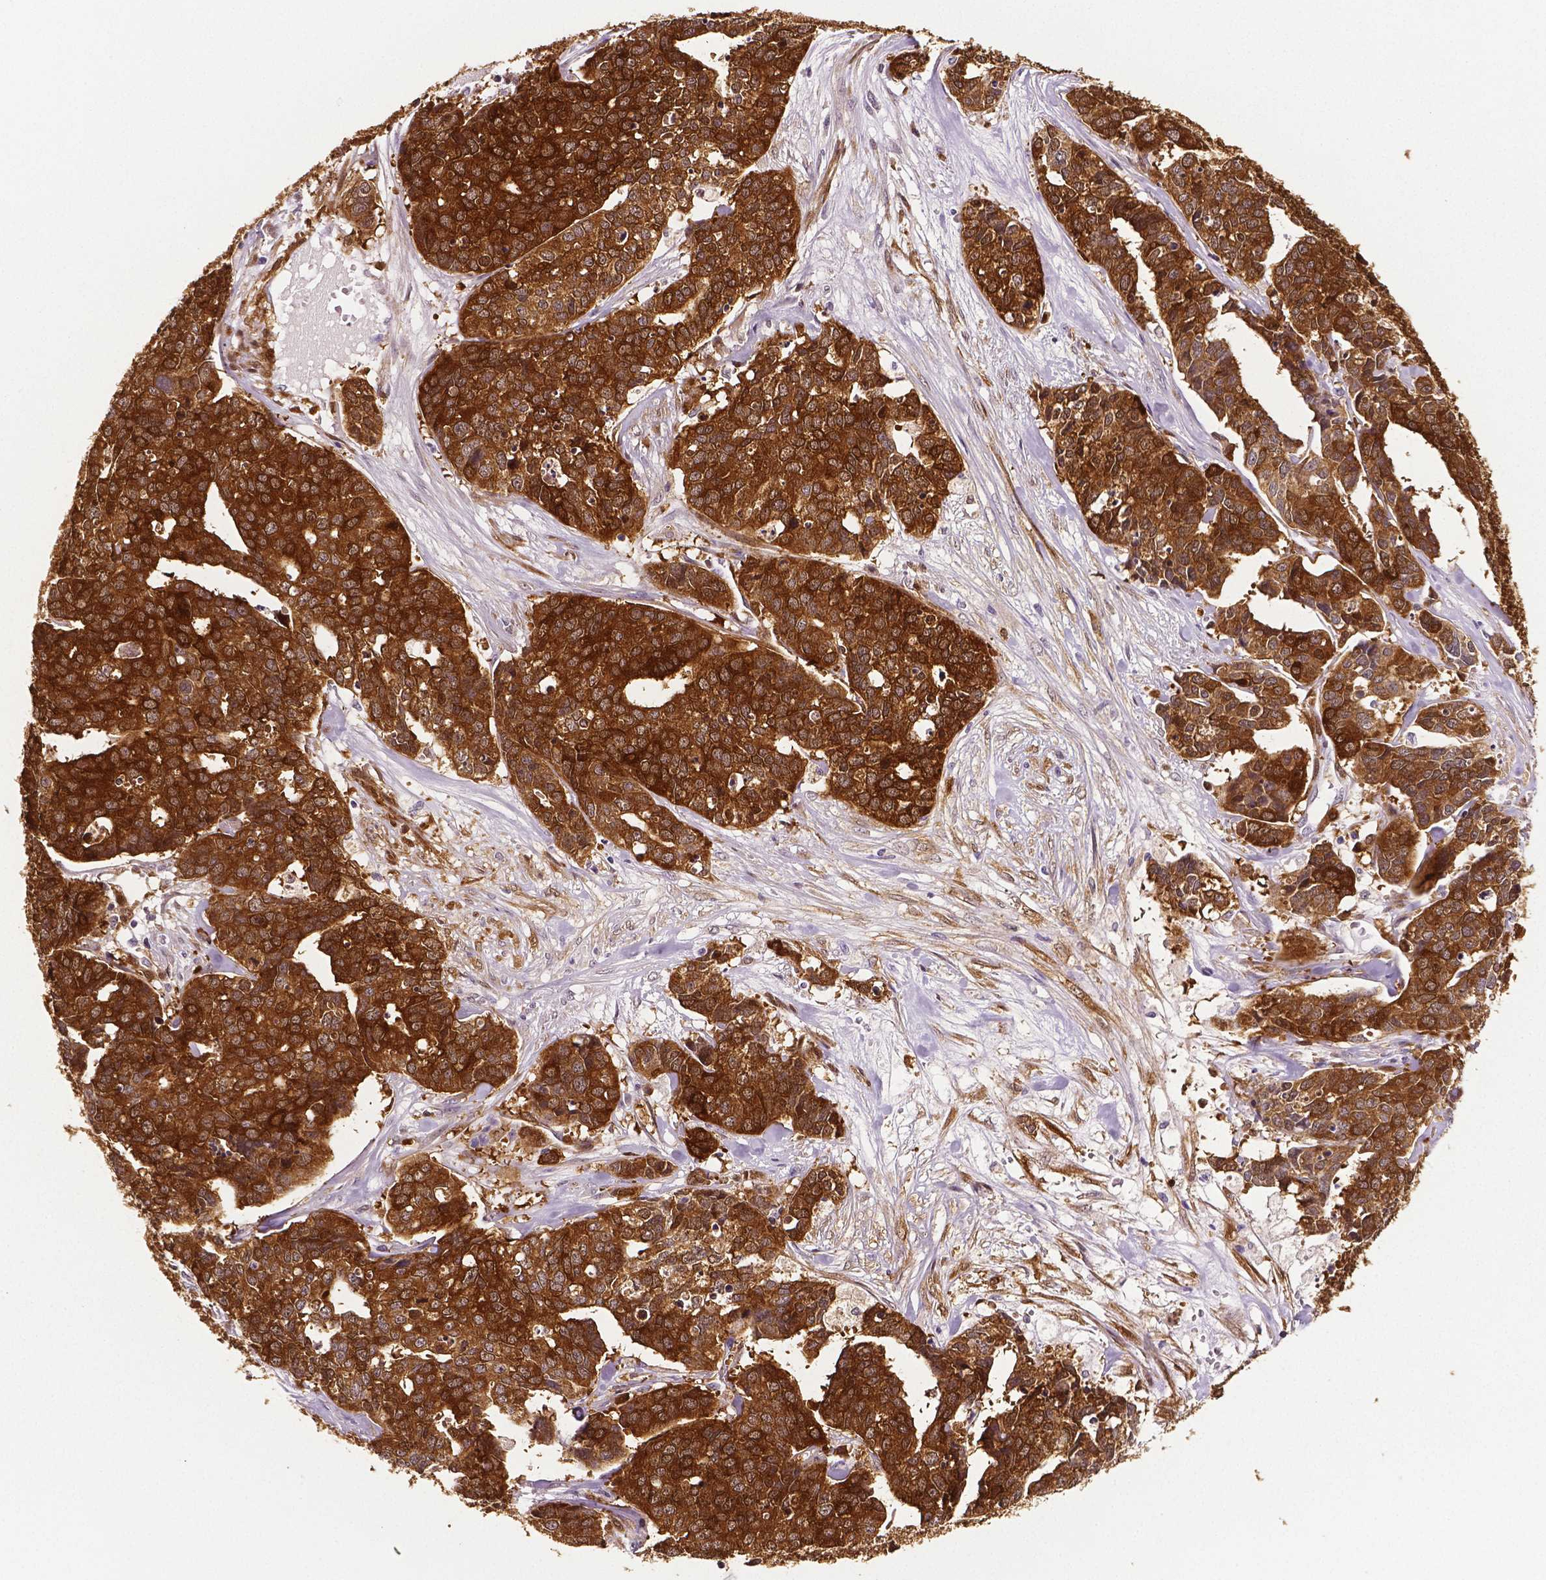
{"staining": {"intensity": "strong", "quantity": ">75%", "location": "cytoplasmic/membranous"}, "tissue": "ovarian cancer", "cell_type": "Tumor cells", "image_type": "cancer", "snomed": [{"axis": "morphology", "description": "Carcinoma, endometroid"}, {"axis": "topography", "description": "Ovary"}], "caption": "This is a histology image of immunohistochemistry staining of ovarian cancer (endometroid carcinoma), which shows strong staining in the cytoplasmic/membranous of tumor cells.", "gene": "PHGDH", "patient": {"sex": "female", "age": 65}}